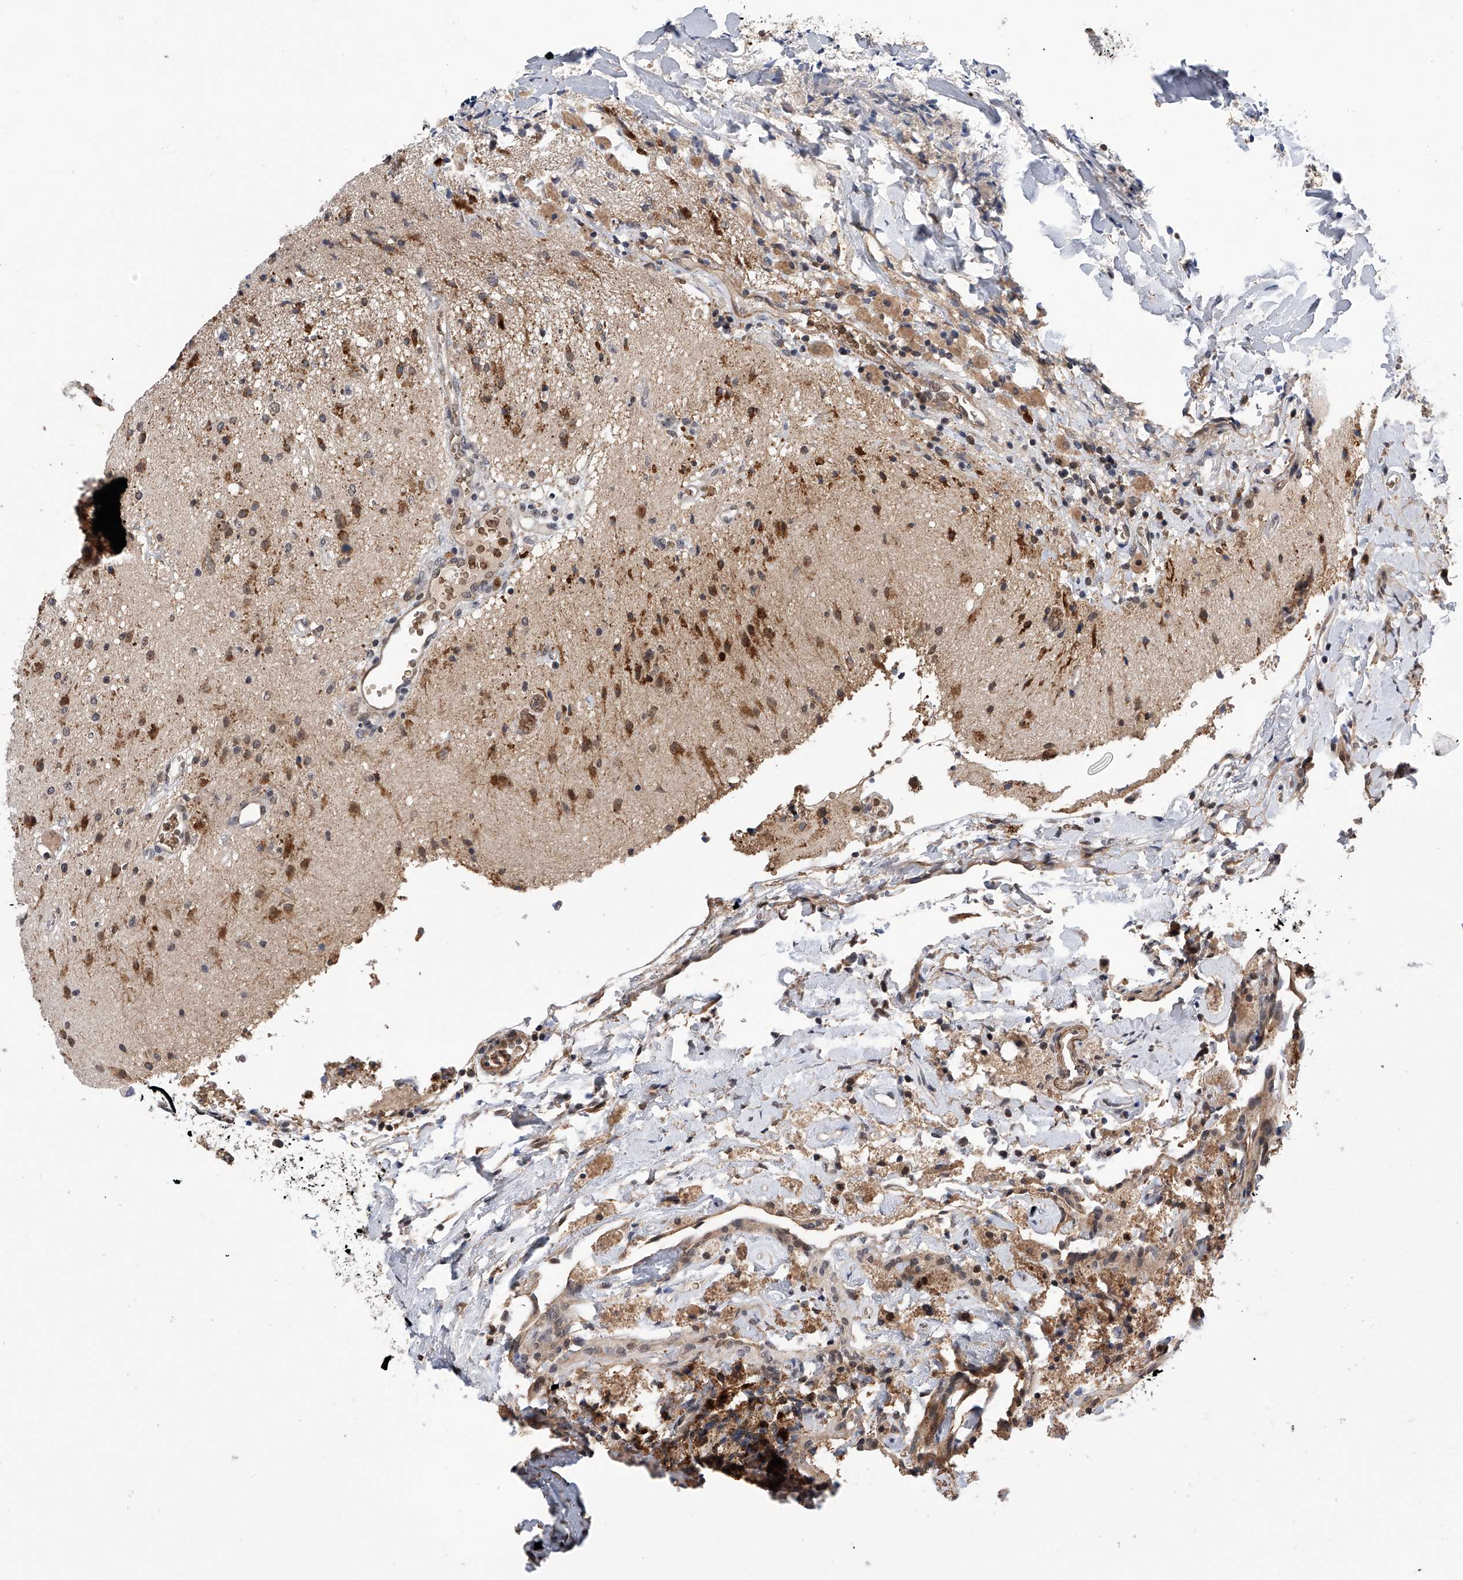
{"staining": {"intensity": "moderate", "quantity": "25%-75%", "location": "cytoplasmic/membranous"}, "tissue": "glioma", "cell_type": "Tumor cells", "image_type": "cancer", "snomed": [{"axis": "morphology", "description": "Glioma, malignant, High grade"}, {"axis": "topography", "description": "Brain"}], "caption": "A photomicrograph showing moderate cytoplasmic/membranous expression in approximately 25%-75% of tumor cells in malignant high-grade glioma, as visualized by brown immunohistochemical staining.", "gene": "SPOCK1", "patient": {"sex": "male", "age": 34}}